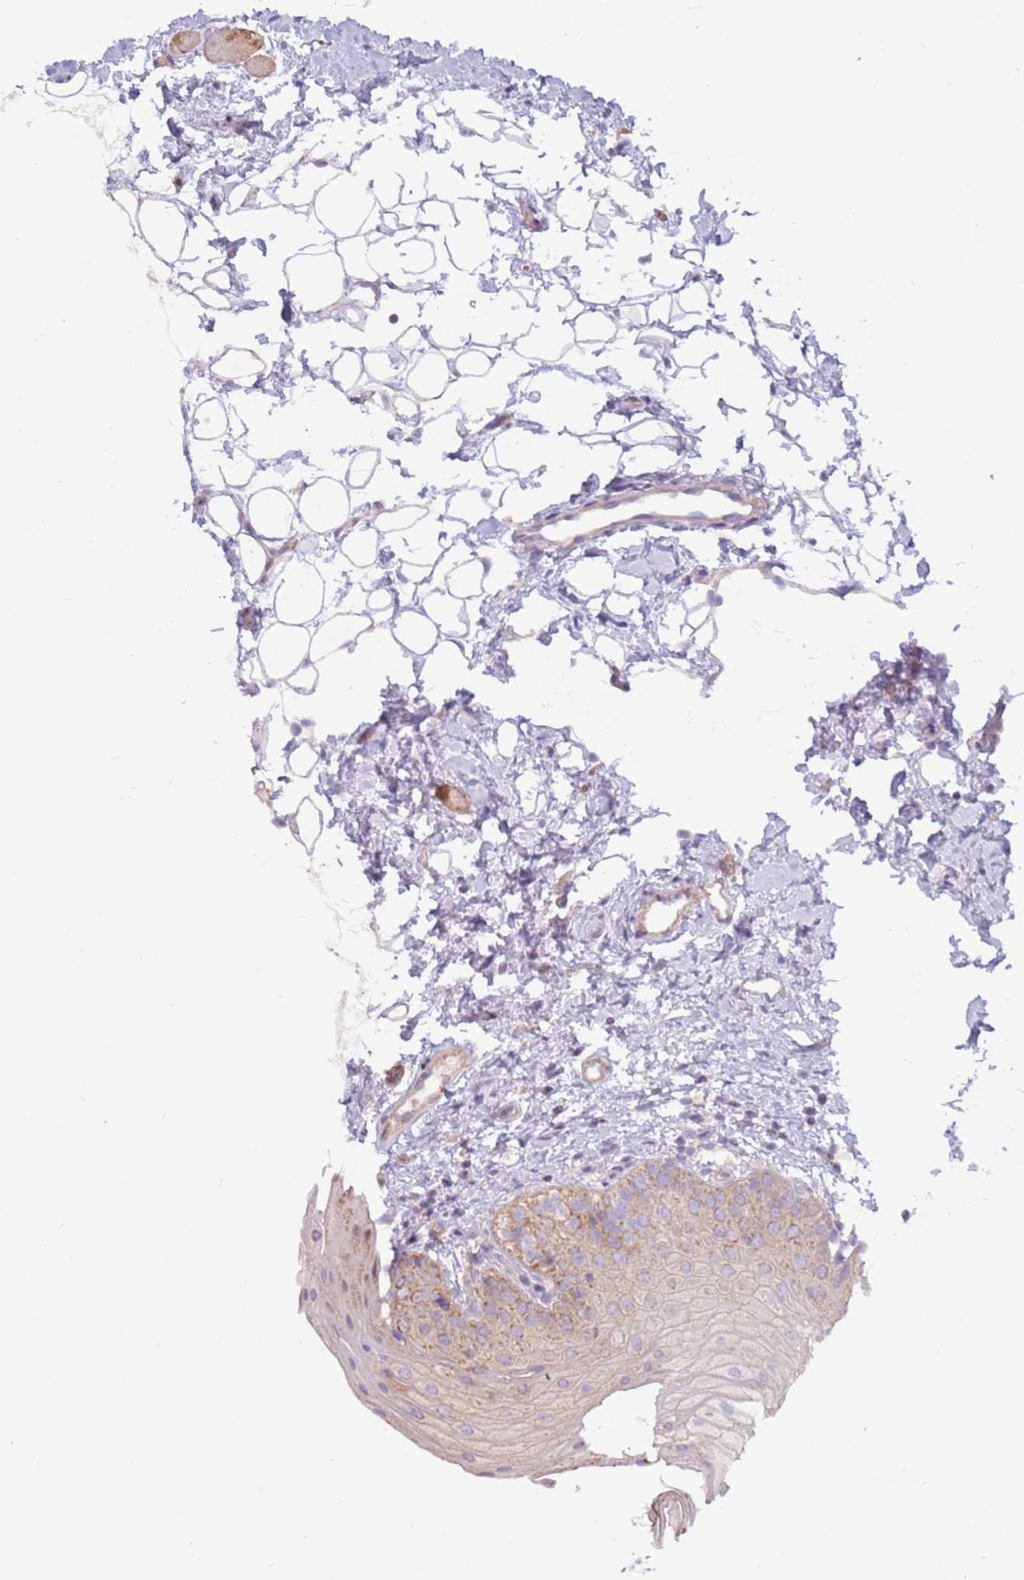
{"staining": {"intensity": "weak", "quantity": "25%-75%", "location": "cytoplasmic/membranous"}, "tissue": "oral mucosa", "cell_type": "Squamous epithelial cells", "image_type": "normal", "snomed": [{"axis": "morphology", "description": "Normal tissue, NOS"}, {"axis": "topography", "description": "Oral tissue"}], "caption": "The image demonstrates a brown stain indicating the presence of a protein in the cytoplasmic/membranous of squamous epithelial cells in oral mucosa. (DAB = brown stain, brightfield microscopy at high magnification).", "gene": "EVA1B", "patient": {"sex": "male", "age": 28}}